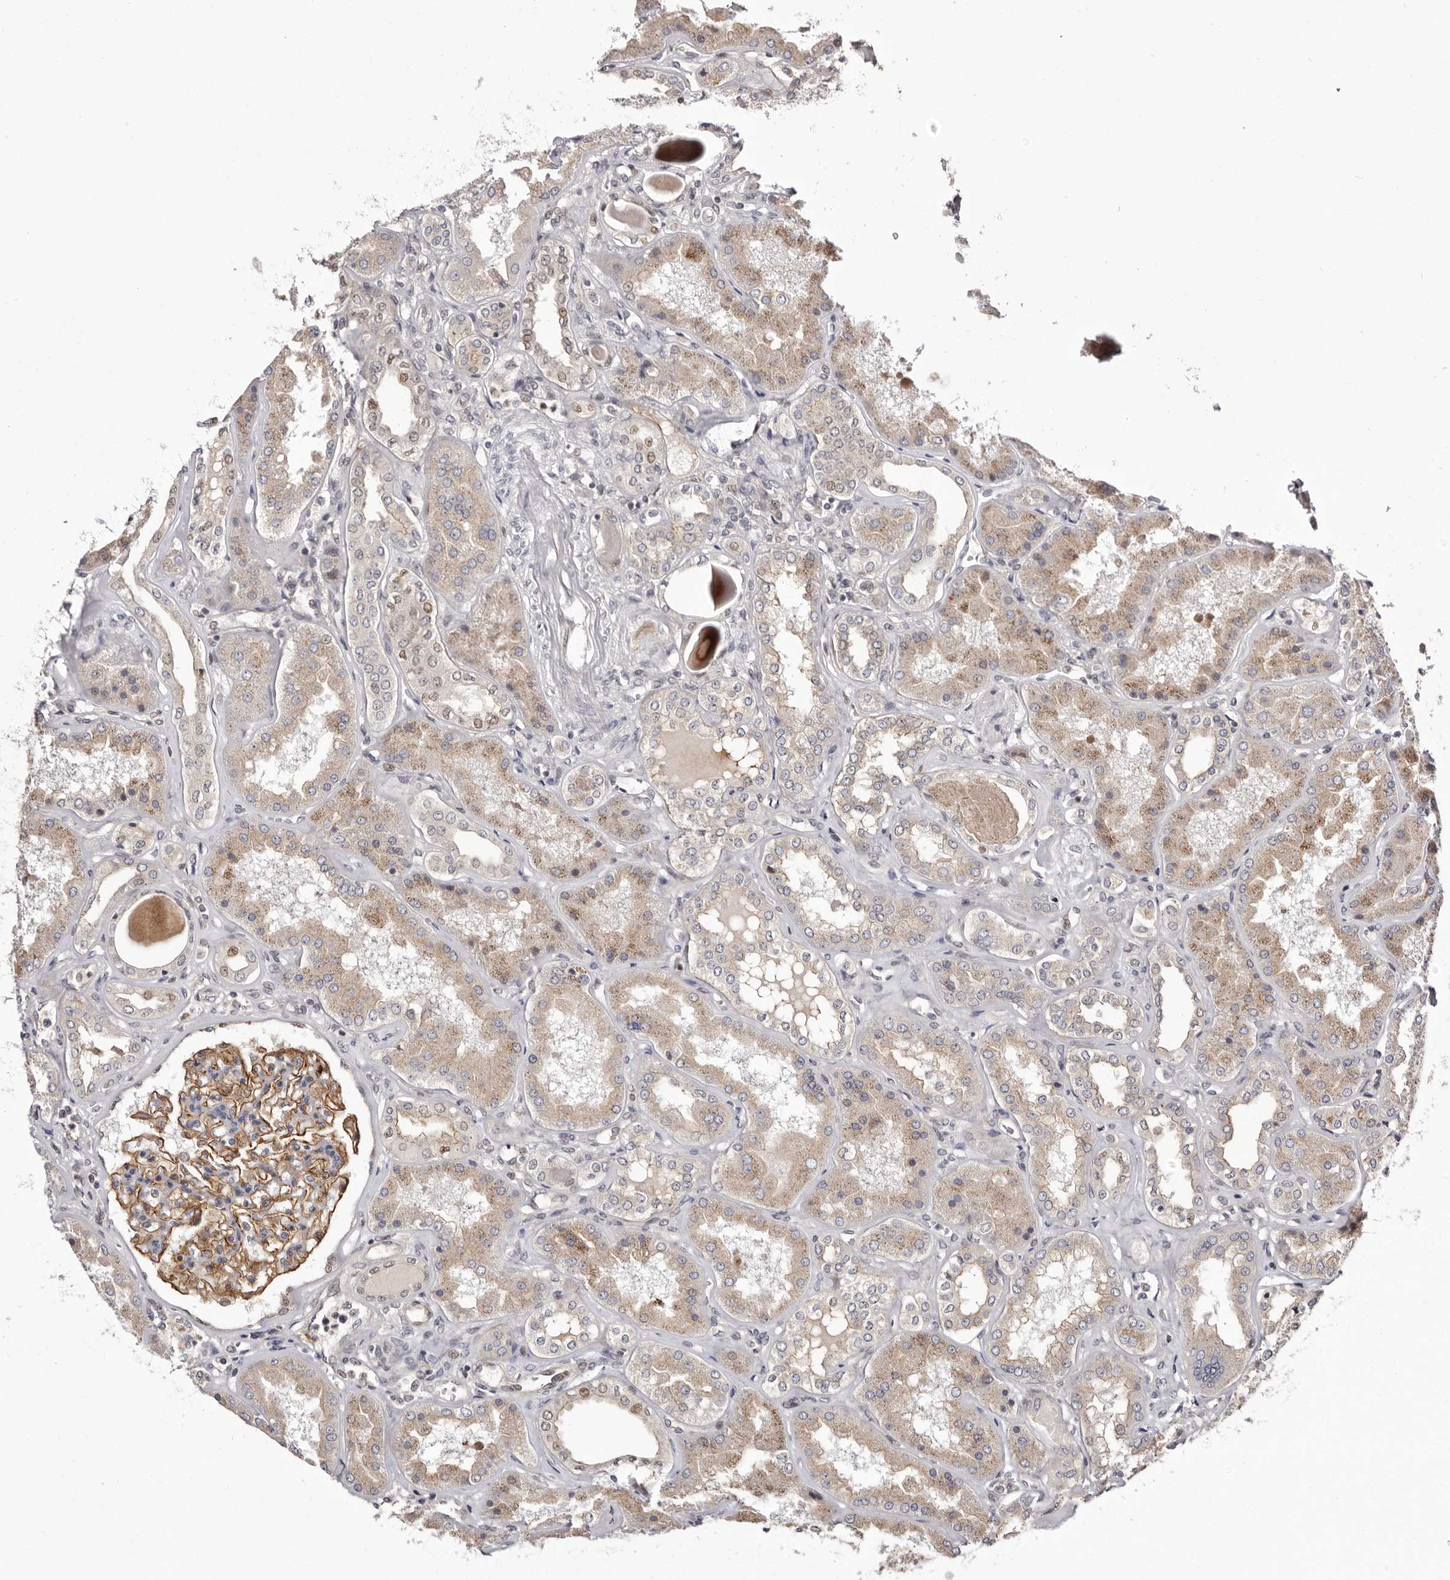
{"staining": {"intensity": "moderate", "quantity": ">75%", "location": "cytoplasmic/membranous,nuclear"}, "tissue": "kidney", "cell_type": "Cells in glomeruli", "image_type": "normal", "snomed": [{"axis": "morphology", "description": "Normal tissue, NOS"}, {"axis": "topography", "description": "Kidney"}], "caption": "IHC (DAB (3,3'-diaminobenzidine)) staining of benign kidney demonstrates moderate cytoplasmic/membranous,nuclear protein positivity in approximately >75% of cells in glomeruli.", "gene": "GLRX3", "patient": {"sex": "female", "age": 56}}